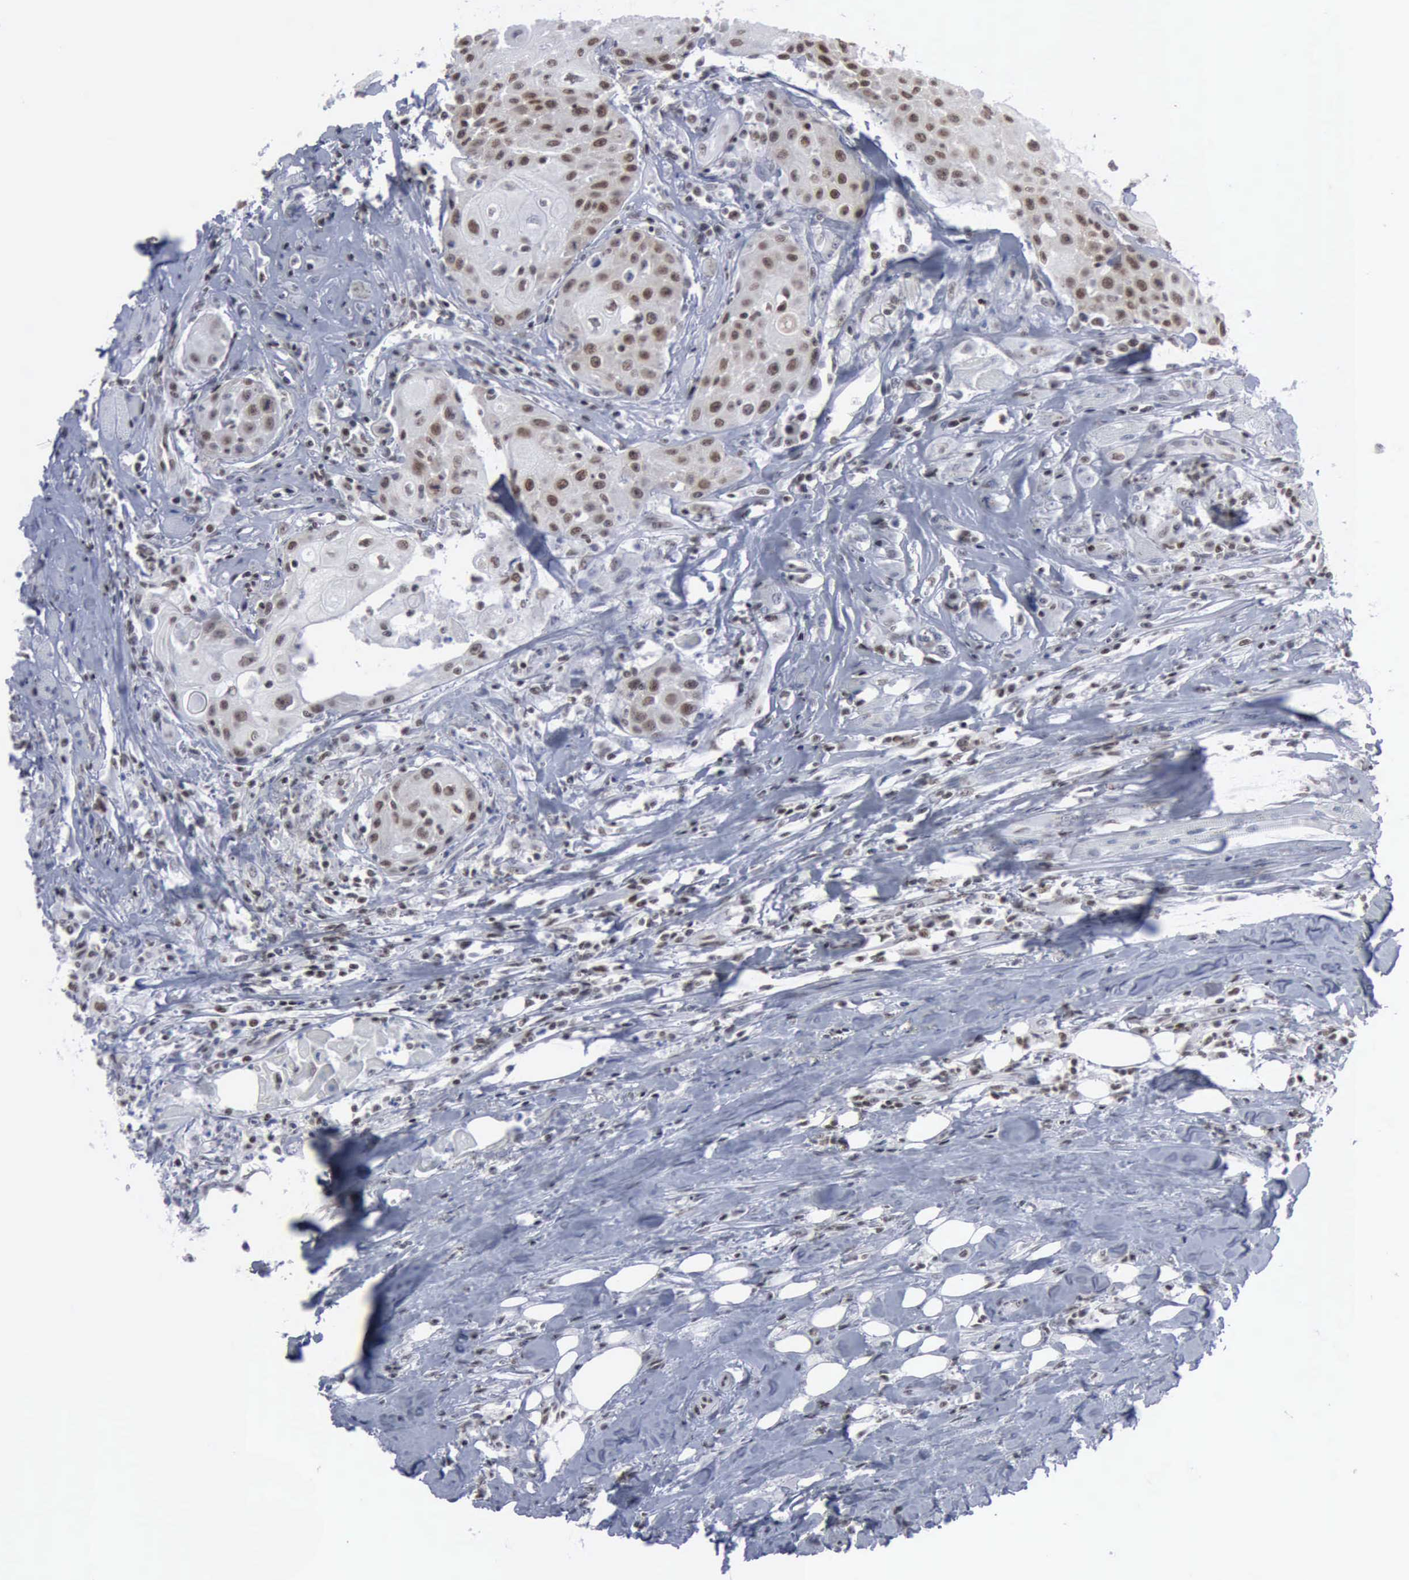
{"staining": {"intensity": "moderate", "quantity": ">75%", "location": "nuclear"}, "tissue": "head and neck cancer", "cell_type": "Tumor cells", "image_type": "cancer", "snomed": [{"axis": "morphology", "description": "Squamous cell carcinoma, NOS"}, {"axis": "topography", "description": "Oral tissue"}, {"axis": "topography", "description": "Head-Neck"}], "caption": "About >75% of tumor cells in head and neck squamous cell carcinoma demonstrate moderate nuclear protein expression as visualized by brown immunohistochemical staining.", "gene": "XPA", "patient": {"sex": "female", "age": 82}}